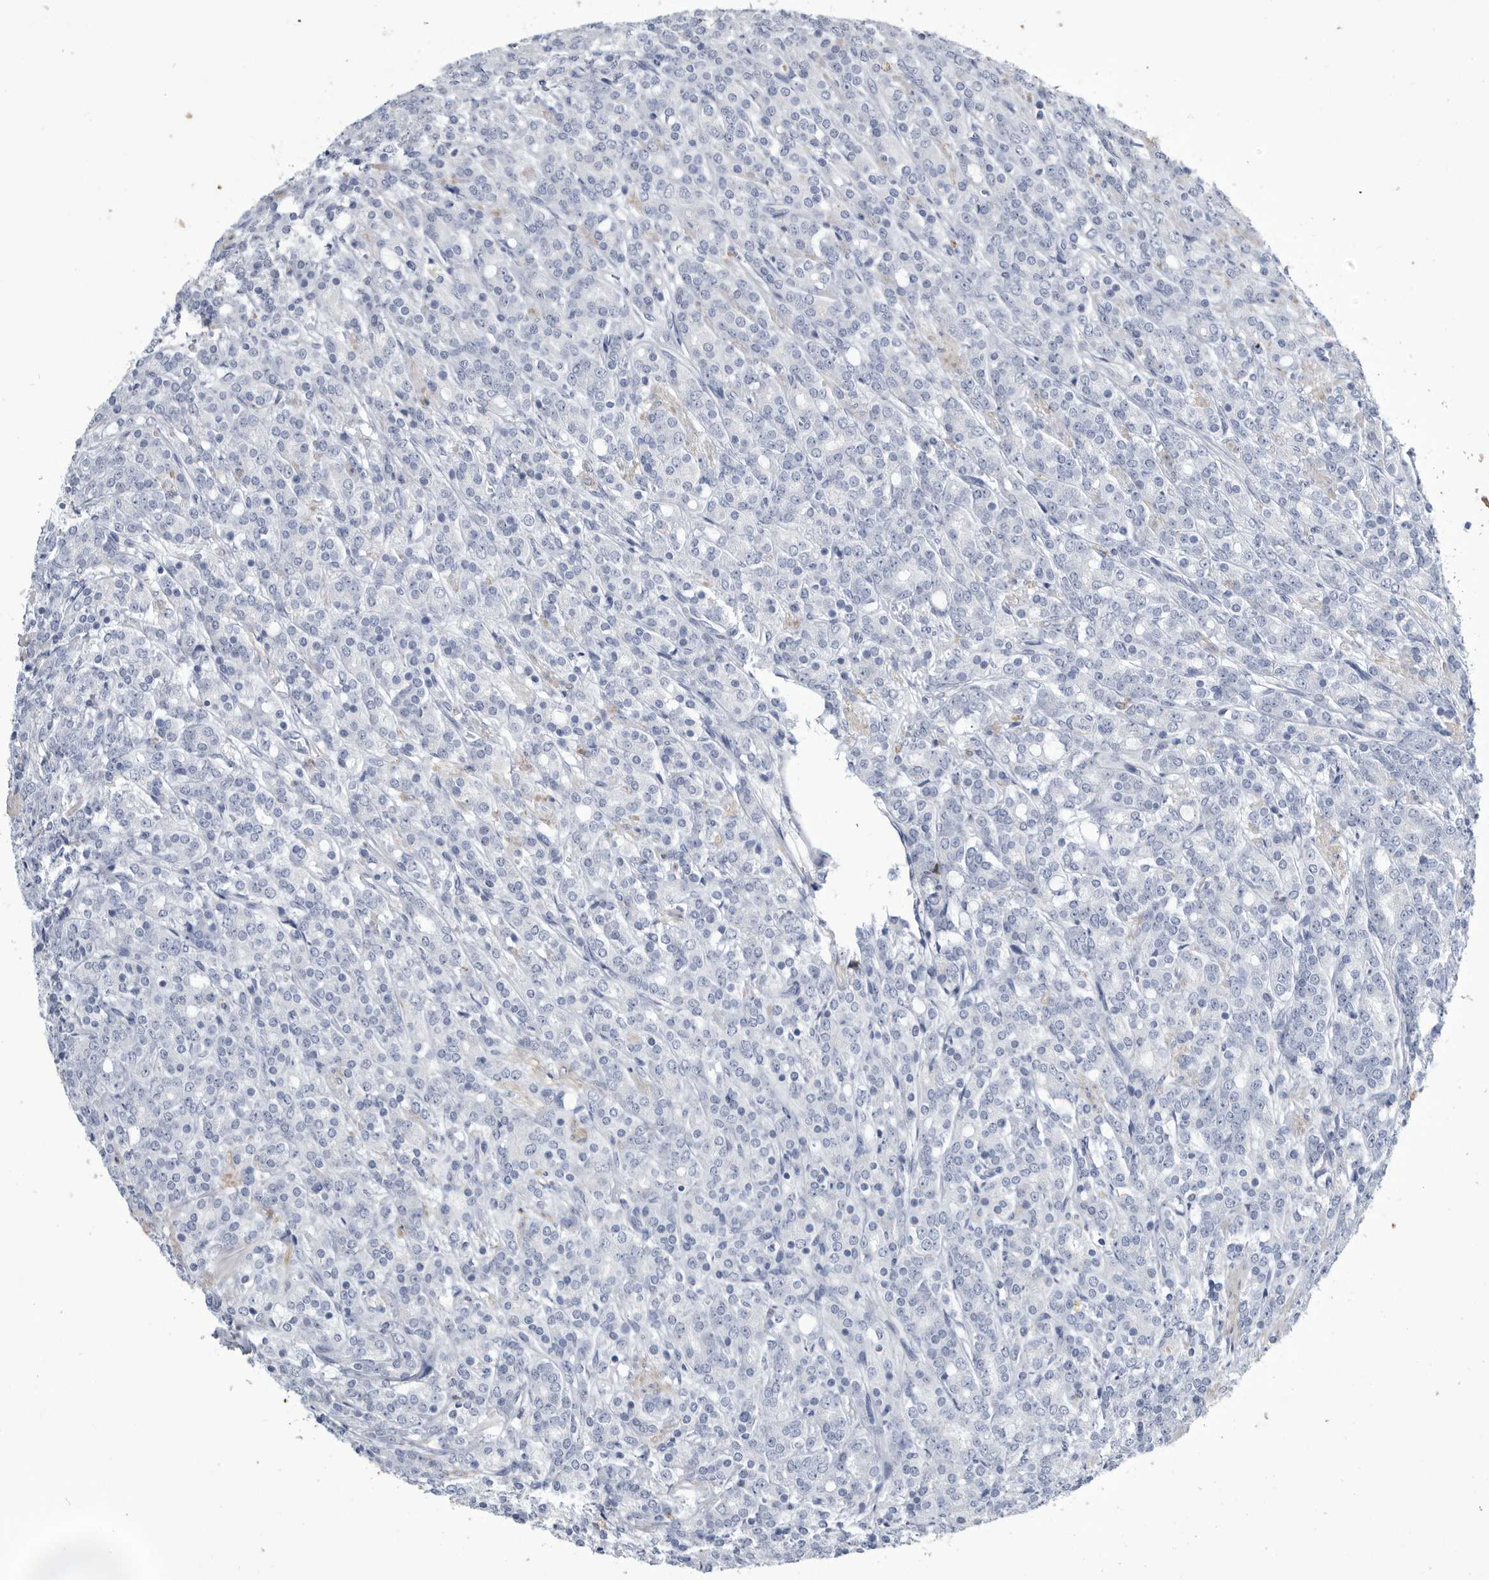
{"staining": {"intensity": "negative", "quantity": "none", "location": "none"}, "tissue": "prostate cancer", "cell_type": "Tumor cells", "image_type": "cancer", "snomed": [{"axis": "morphology", "description": "Adenocarcinoma, High grade"}, {"axis": "topography", "description": "Prostate"}], "caption": "Immunohistochemistry (IHC) photomicrograph of prostate cancer stained for a protein (brown), which reveals no positivity in tumor cells. The staining was performed using DAB (3,3'-diaminobenzidine) to visualize the protein expression in brown, while the nuclei were stained in blue with hematoxylin (Magnification: 20x).", "gene": "BTBD6", "patient": {"sex": "male", "age": 62}}